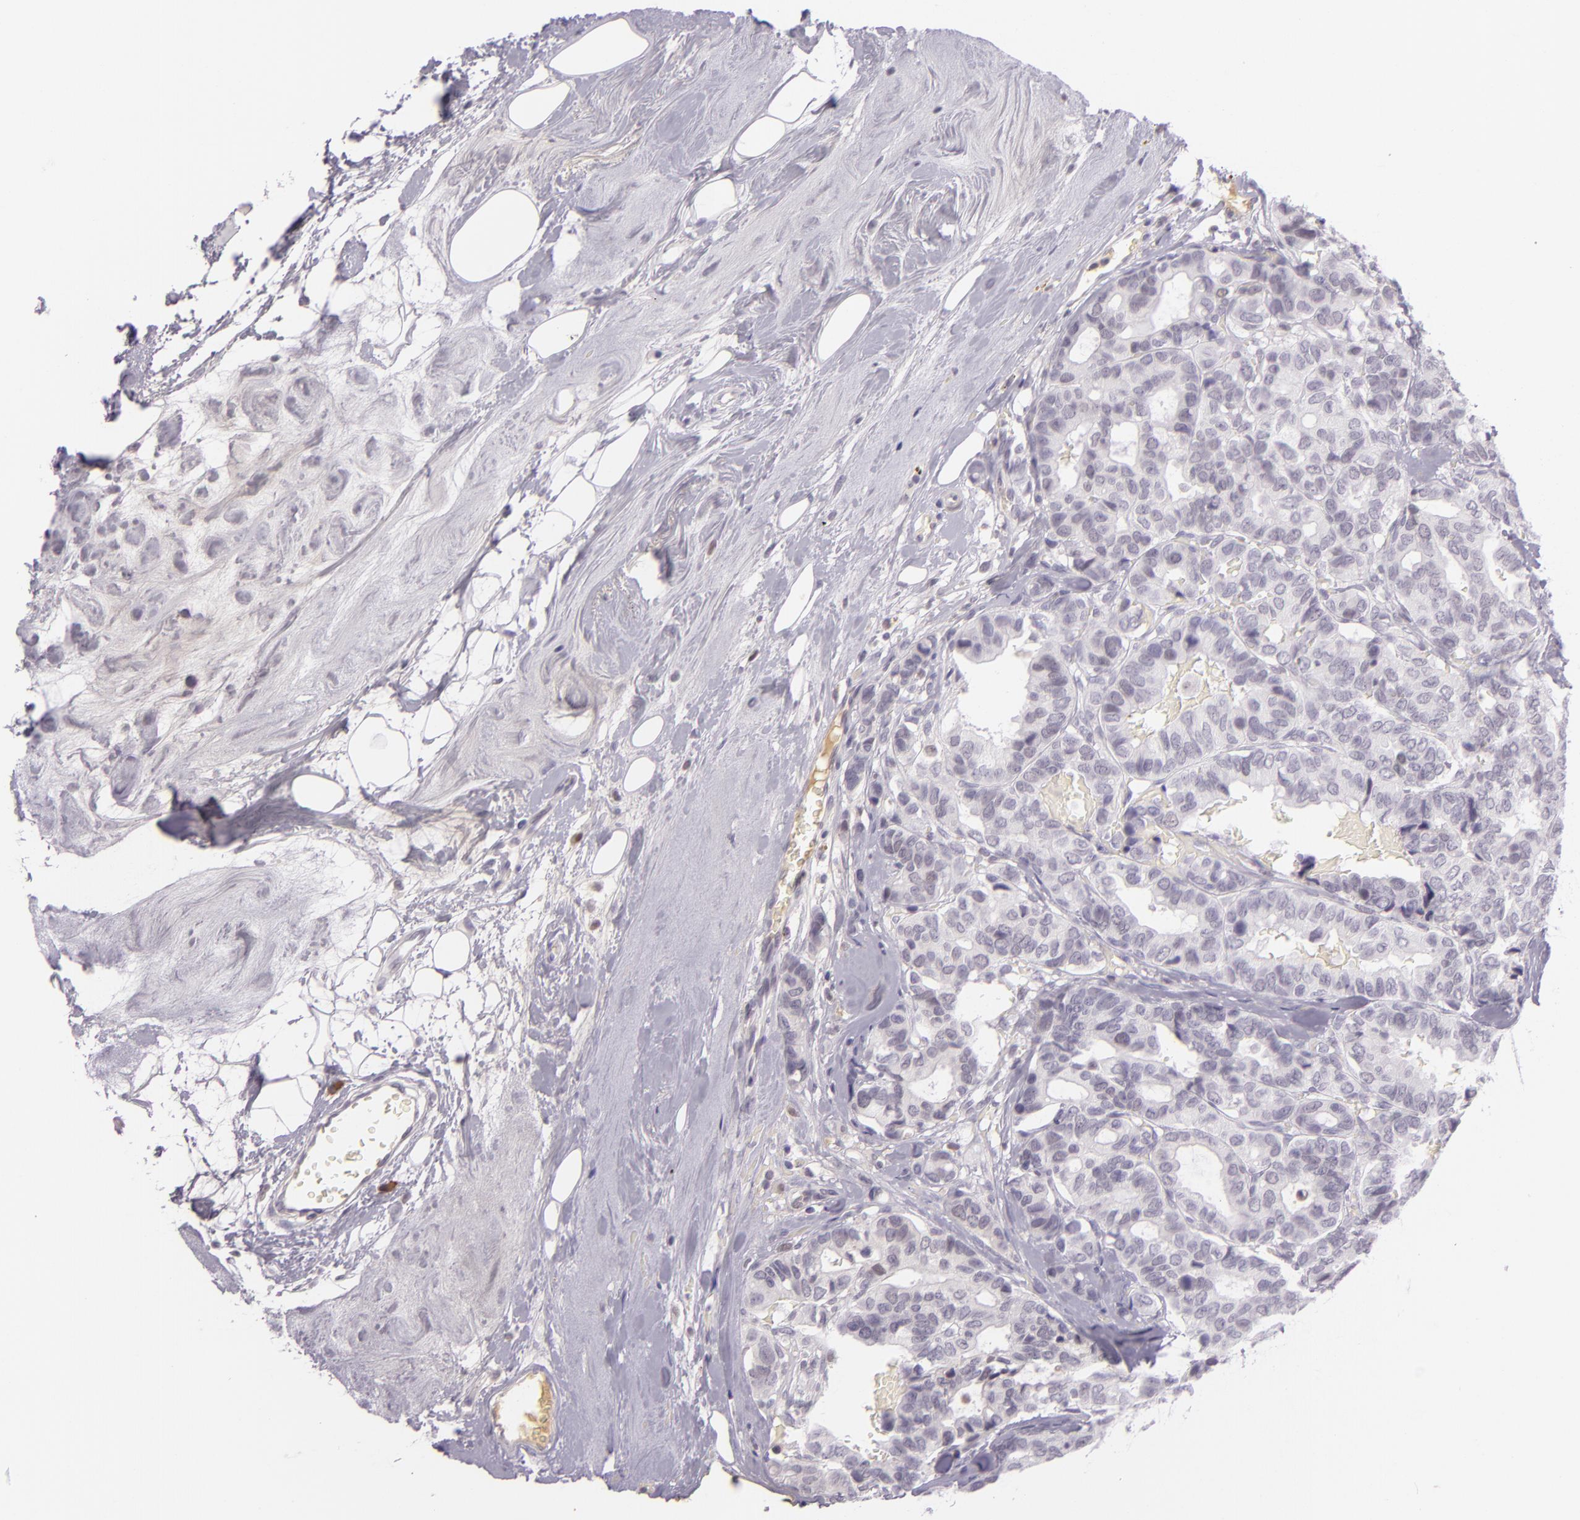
{"staining": {"intensity": "negative", "quantity": "none", "location": "none"}, "tissue": "breast cancer", "cell_type": "Tumor cells", "image_type": "cancer", "snomed": [{"axis": "morphology", "description": "Duct carcinoma"}, {"axis": "topography", "description": "Breast"}], "caption": "This is an IHC micrograph of invasive ductal carcinoma (breast). There is no positivity in tumor cells.", "gene": "CHEK2", "patient": {"sex": "female", "age": 69}}